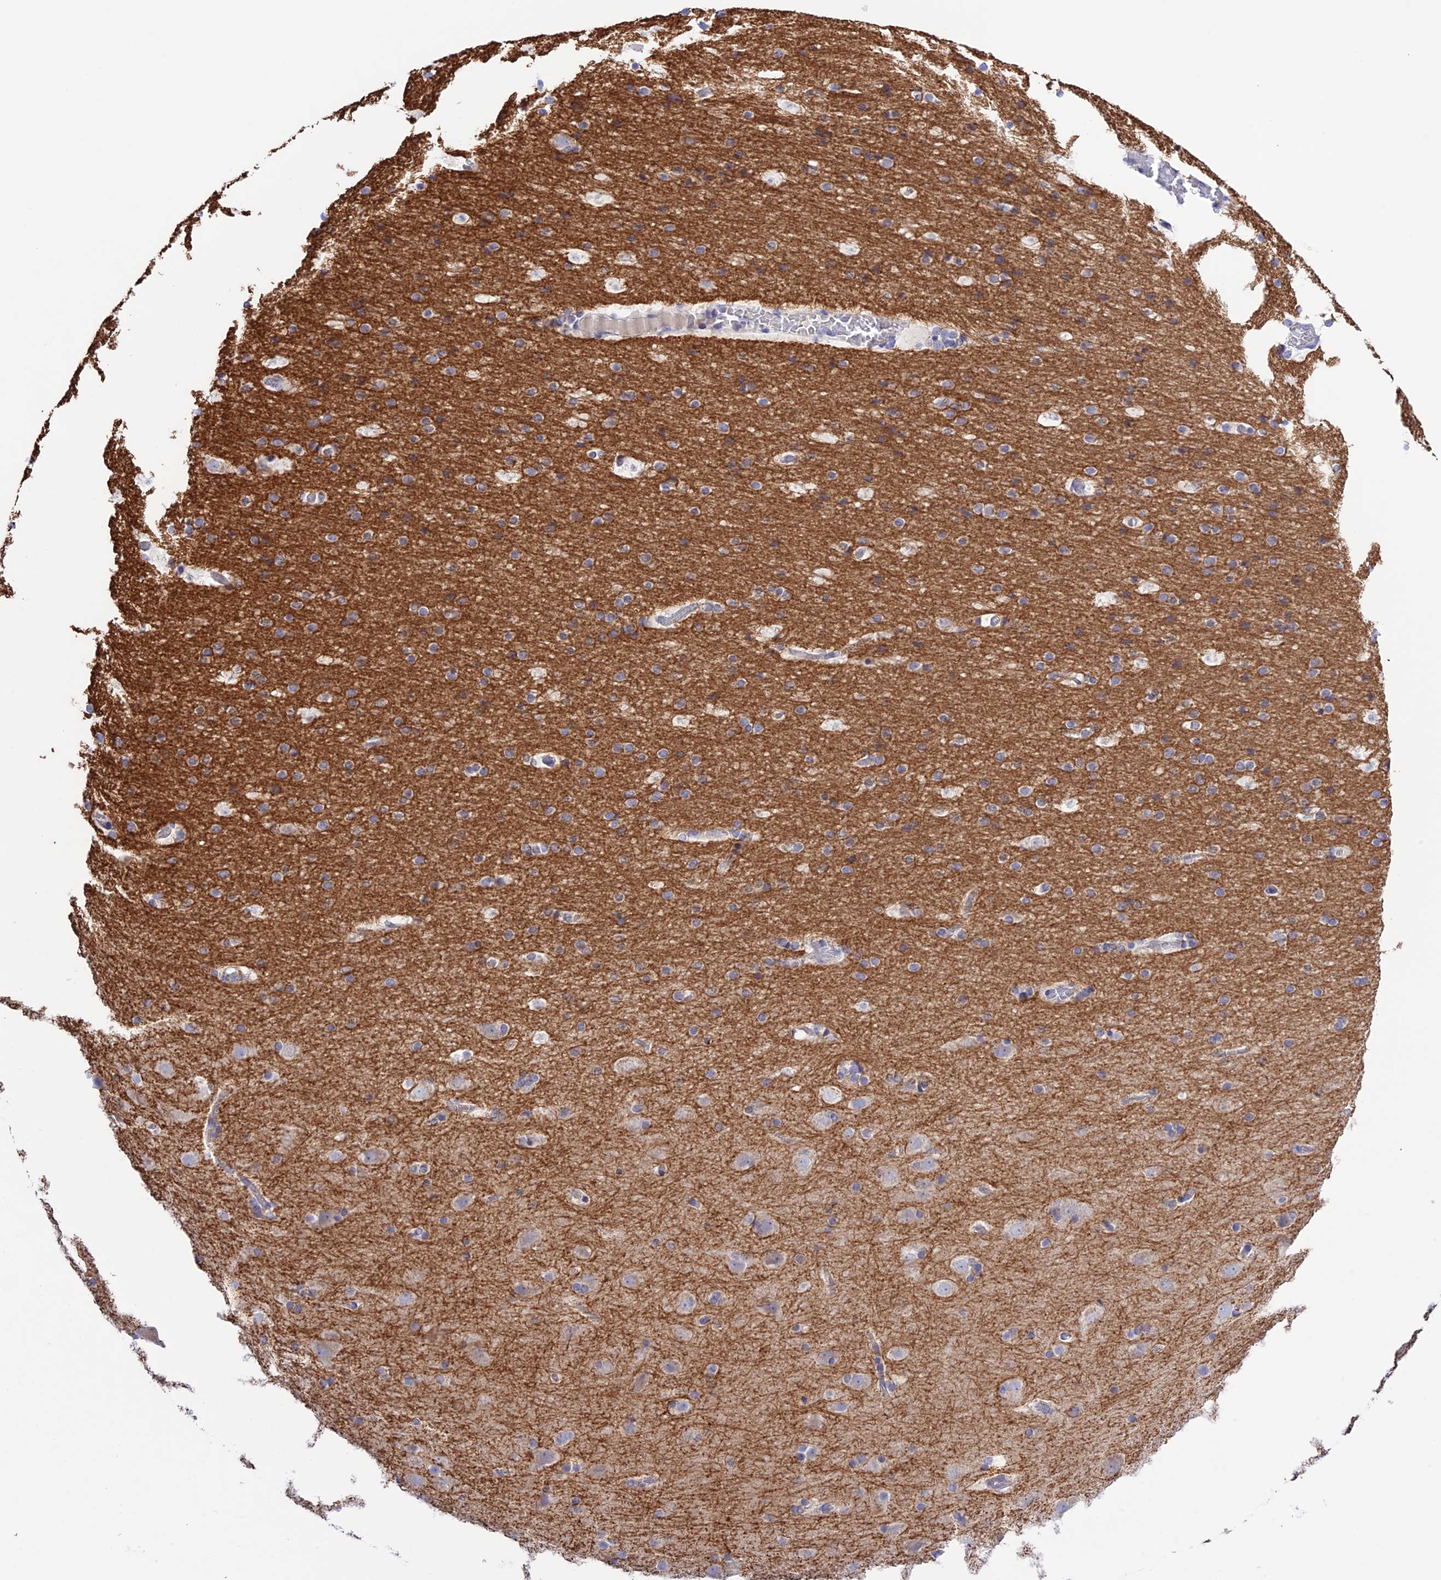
{"staining": {"intensity": "negative", "quantity": "none", "location": "none"}, "tissue": "cerebral cortex", "cell_type": "Endothelial cells", "image_type": "normal", "snomed": [{"axis": "morphology", "description": "Normal tissue, NOS"}, {"axis": "topography", "description": "Cerebral cortex"}], "caption": "Human cerebral cortex stained for a protein using immunohistochemistry exhibits no positivity in endothelial cells.", "gene": "CHSY3", "patient": {"sex": "male", "age": 57}}